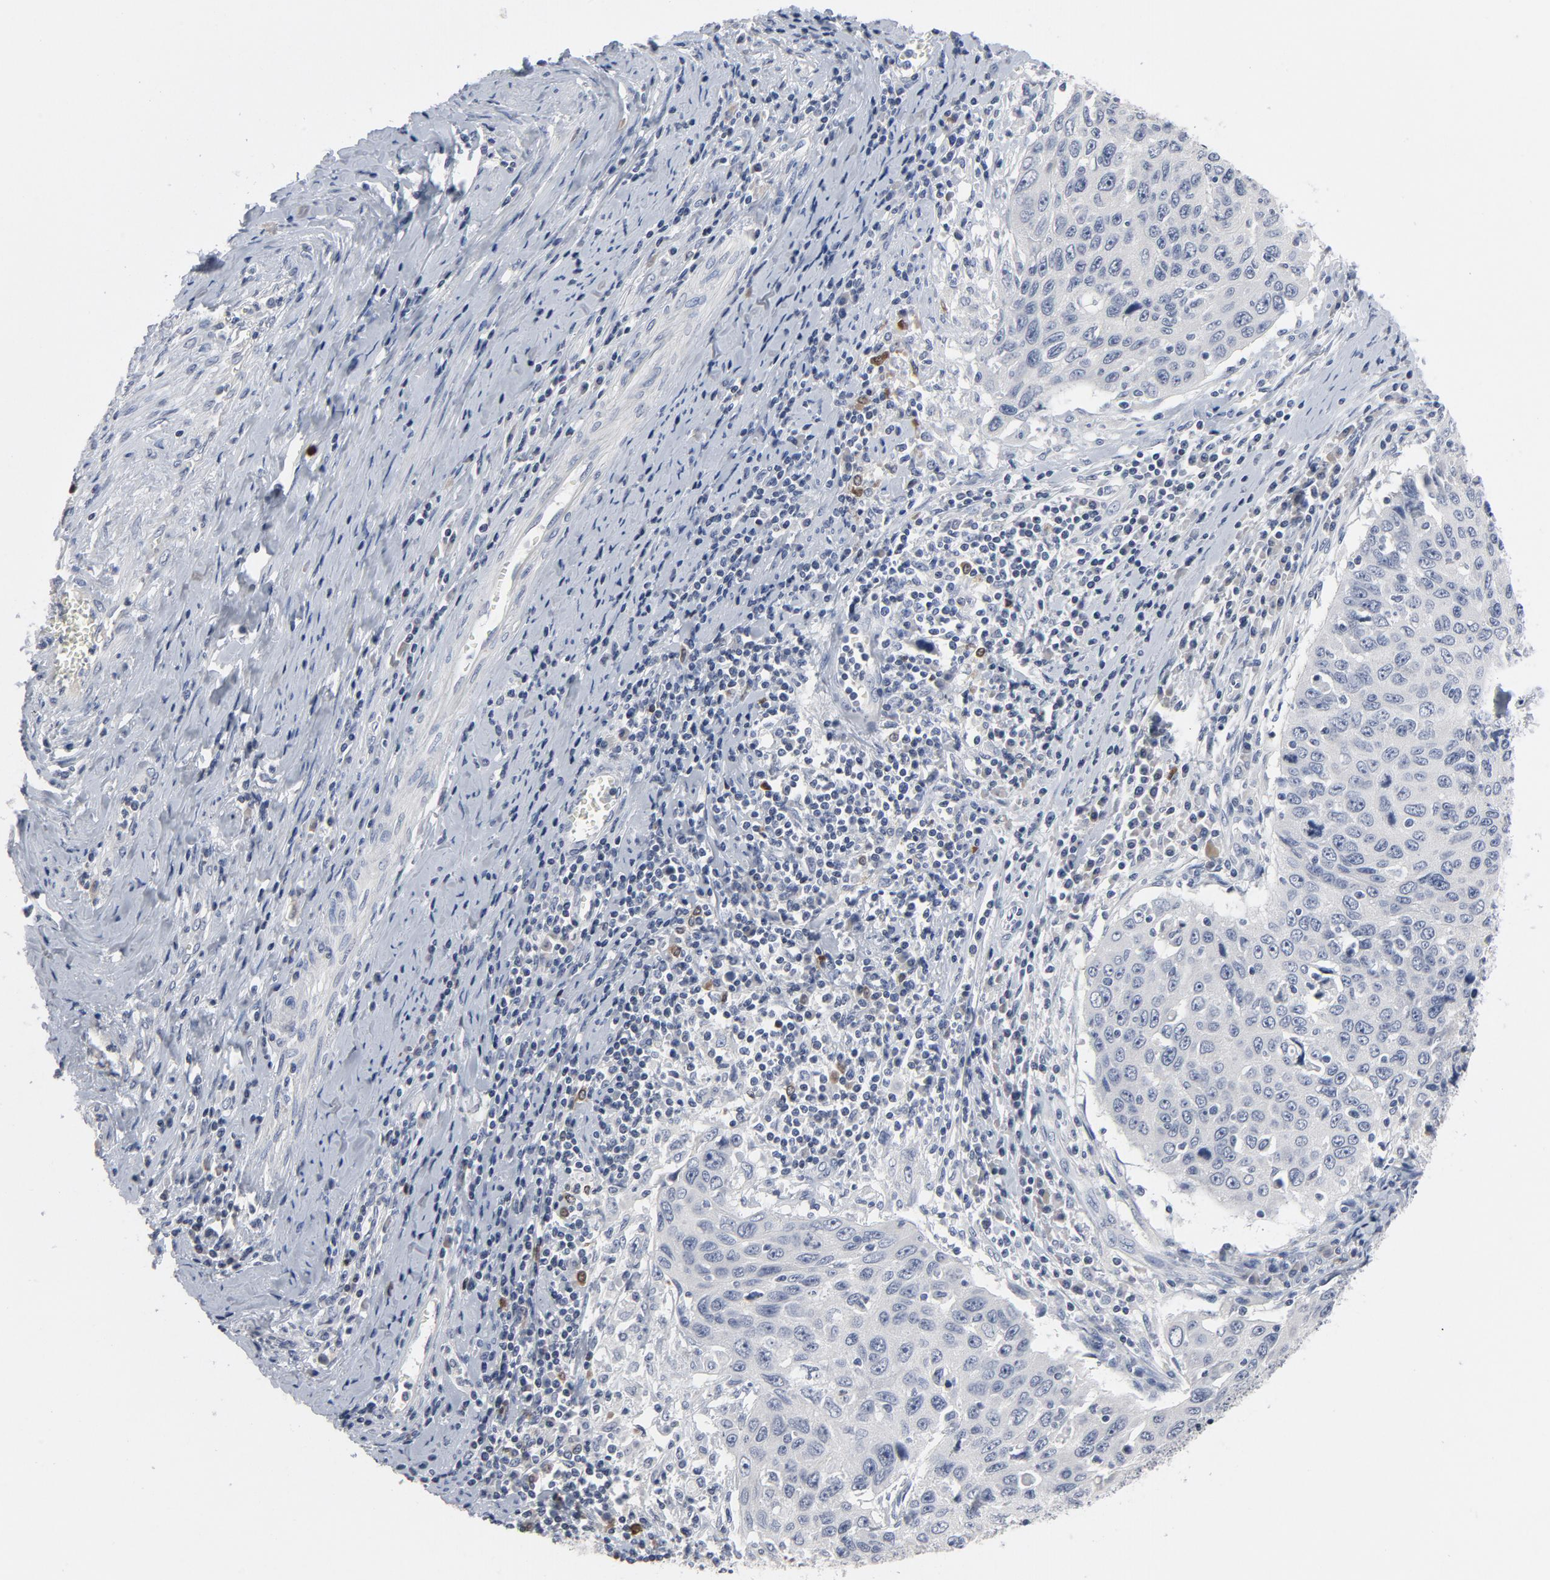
{"staining": {"intensity": "negative", "quantity": "none", "location": "none"}, "tissue": "cervical cancer", "cell_type": "Tumor cells", "image_type": "cancer", "snomed": [{"axis": "morphology", "description": "Squamous cell carcinoma, NOS"}, {"axis": "topography", "description": "Cervix"}], "caption": "There is no significant expression in tumor cells of cervical cancer (squamous cell carcinoma).", "gene": "TCL1A", "patient": {"sex": "female", "age": 53}}